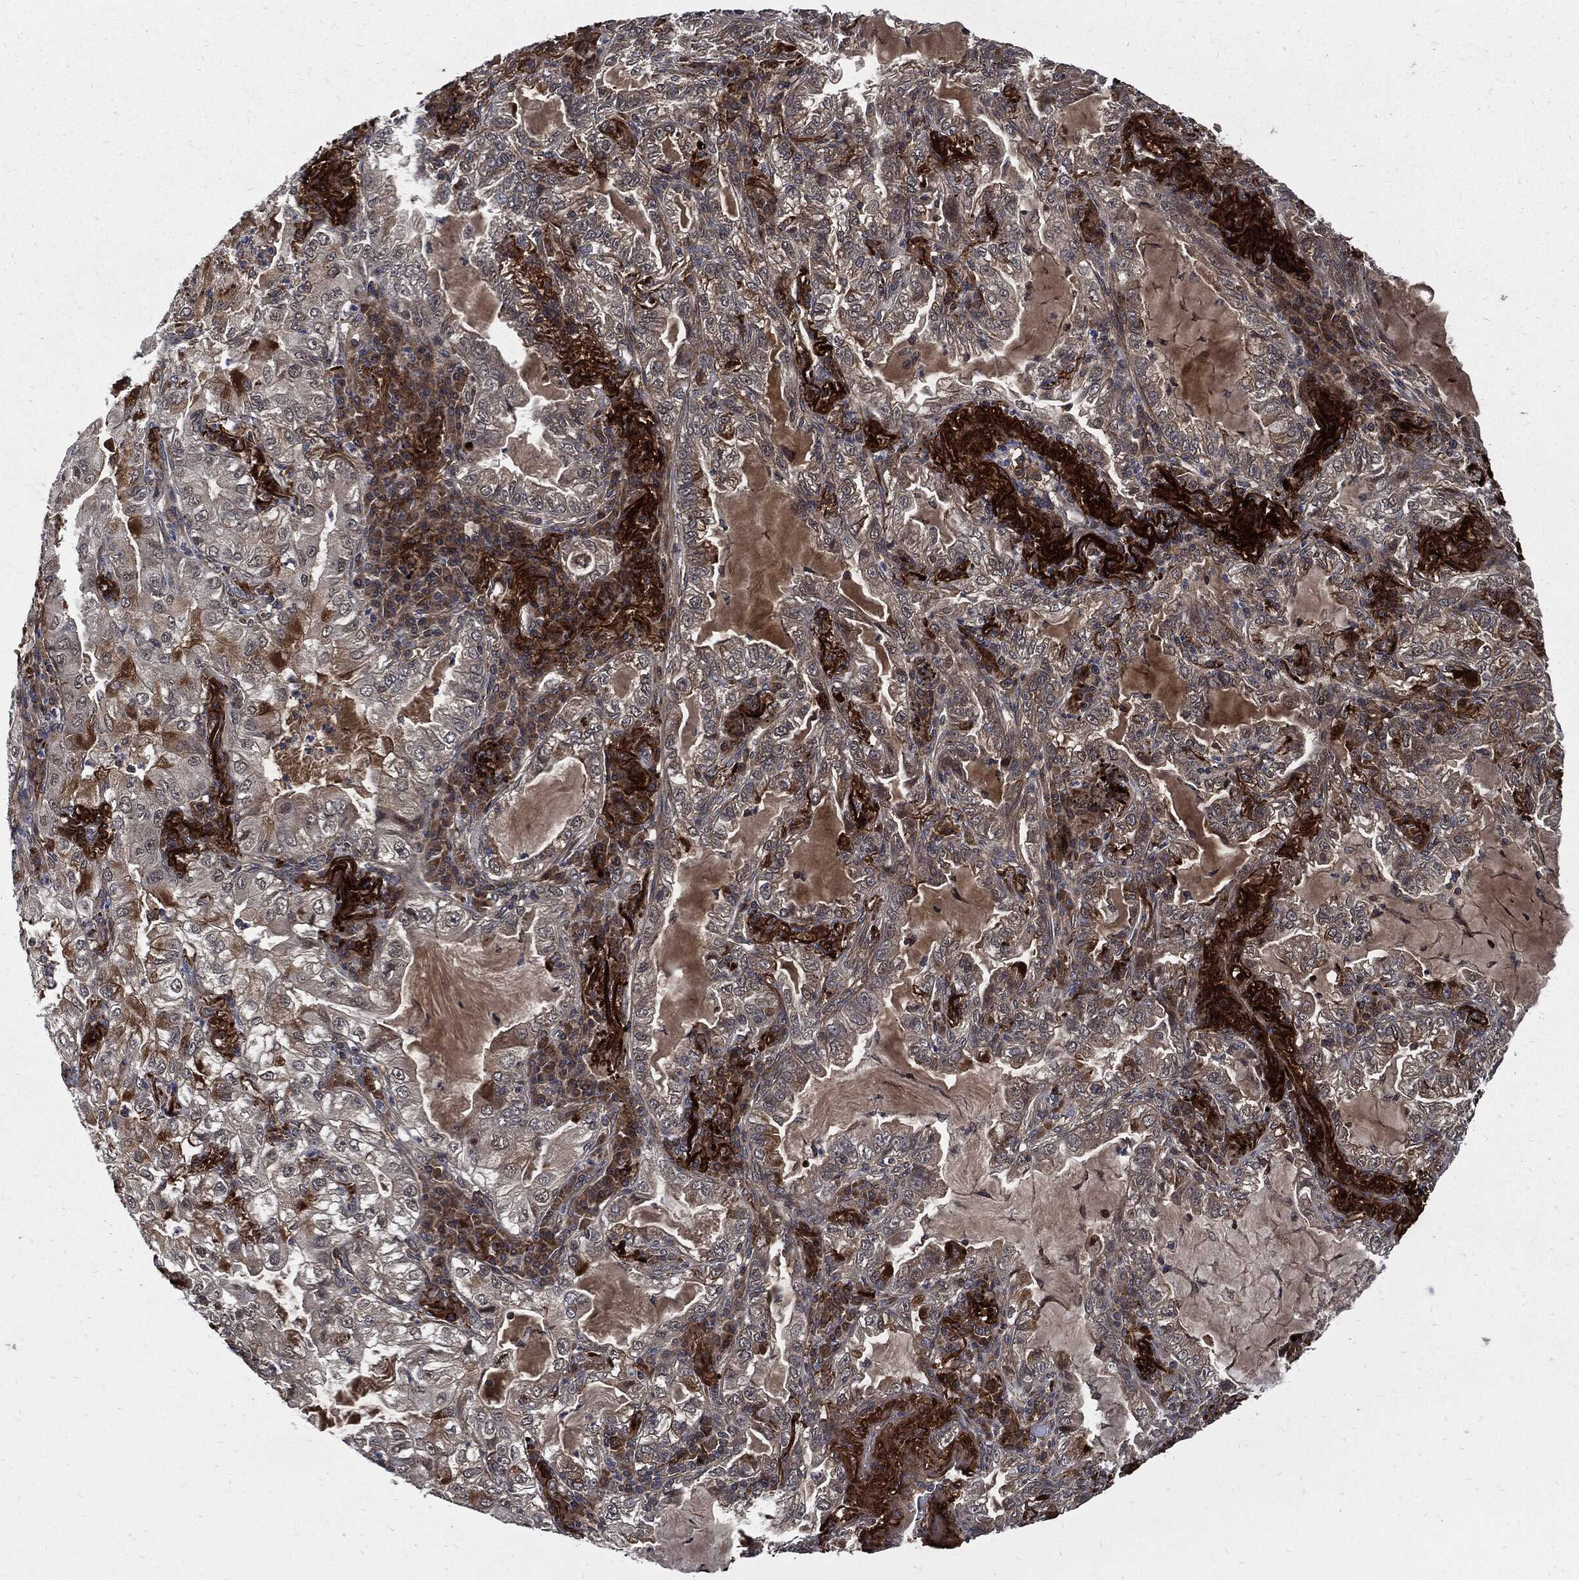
{"staining": {"intensity": "strong", "quantity": "<25%", "location": "cytoplasmic/membranous"}, "tissue": "lung cancer", "cell_type": "Tumor cells", "image_type": "cancer", "snomed": [{"axis": "morphology", "description": "Adenocarcinoma, NOS"}, {"axis": "topography", "description": "Lung"}], "caption": "Lung adenocarcinoma stained for a protein displays strong cytoplasmic/membranous positivity in tumor cells.", "gene": "CLU", "patient": {"sex": "female", "age": 73}}